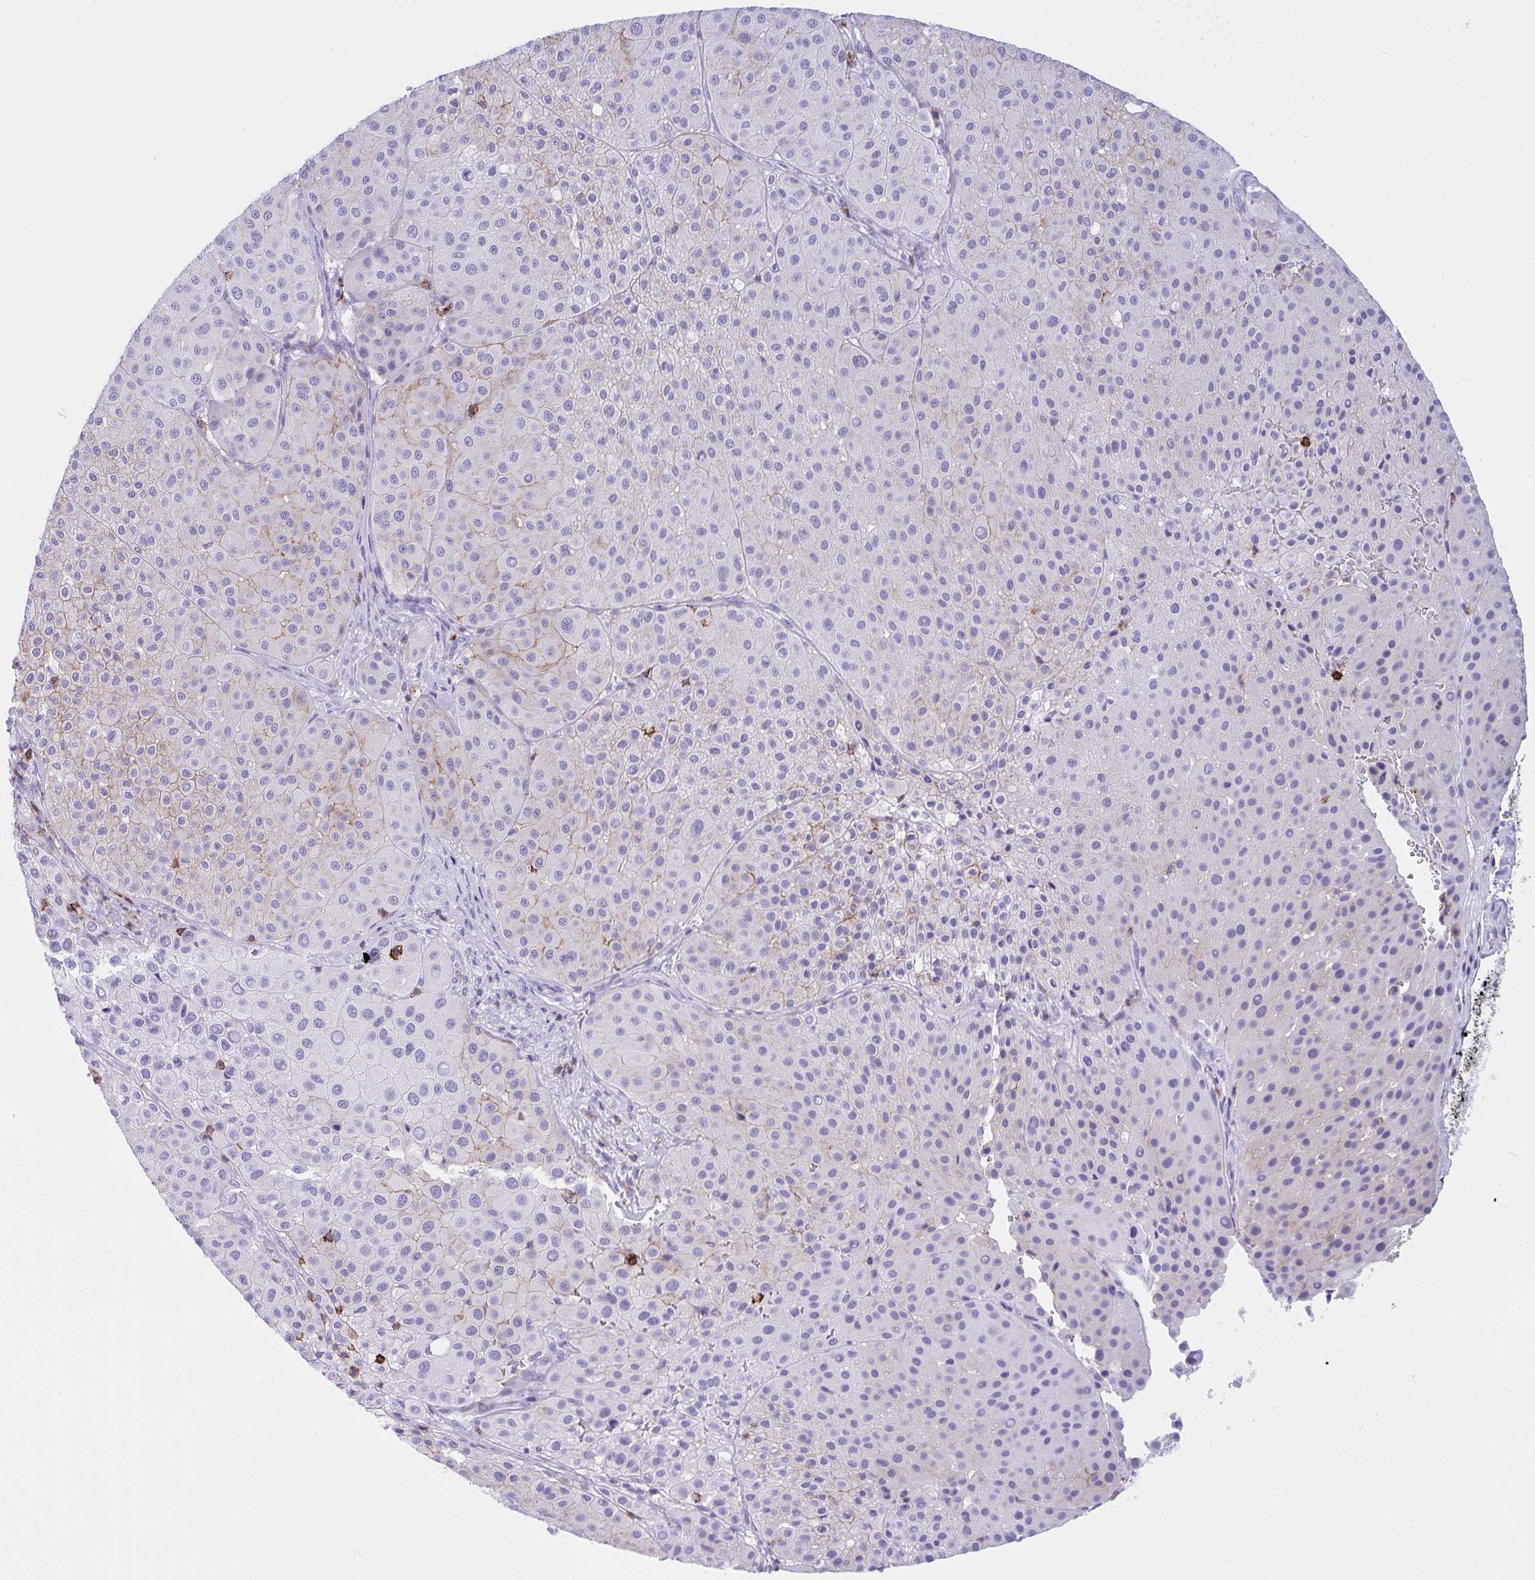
{"staining": {"intensity": "negative", "quantity": "none", "location": "none"}, "tissue": "melanoma", "cell_type": "Tumor cells", "image_type": "cancer", "snomed": [{"axis": "morphology", "description": "Malignant melanoma, Metastatic site"}, {"axis": "topography", "description": "Smooth muscle"}], "caption": "Immunohistochemistry (IHC) image of neoplastic tissue: human malignant melanoma (metastatic site) stained with DAB (3,3'-diaminobenzidine) shows no significant protein expression in tumor cells.", "gene": "SPN", "patient": {"sex": "male", "age": 41}}